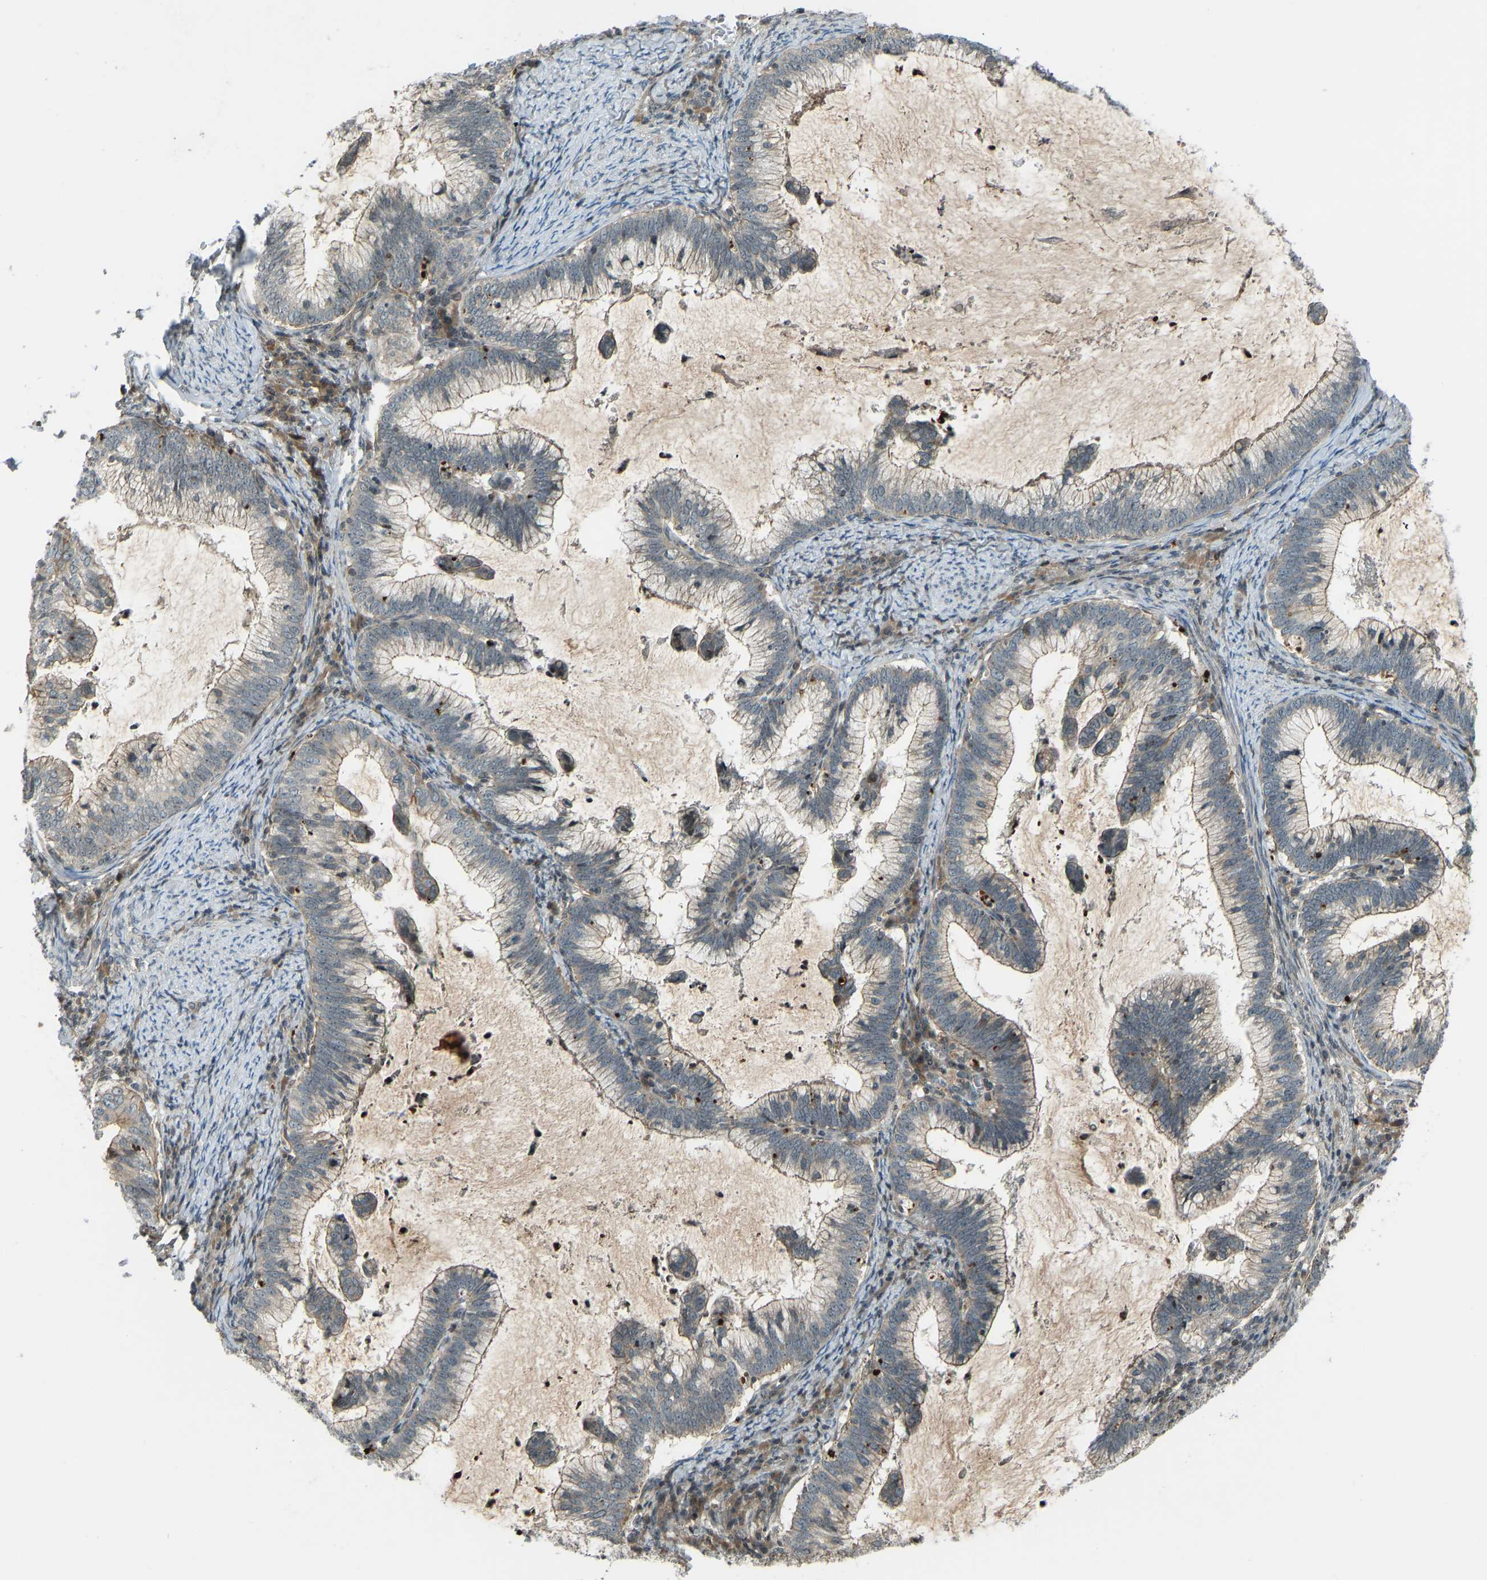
{"staining": {"intensity": "weak", "quantity": ">75%", "location": "cytoplasmic/membranous"}, "tissue": "cervical cancer", "cell_type": "Tumor cells", "image_type": "cancer", "snomed": [{"axis": "morphology", "description": "Adenocarcinoma, NOS"}, {"axis": "topography", "description": "Cervix"}], "caption": "Tumor cells display low levels of weak cytoplasmic/membranous positivity in approximately >75% of cells in human adenocarcinoma (cervical).", "gene": "SVOPL", "patient": {"sex": "female", "age": 36}}